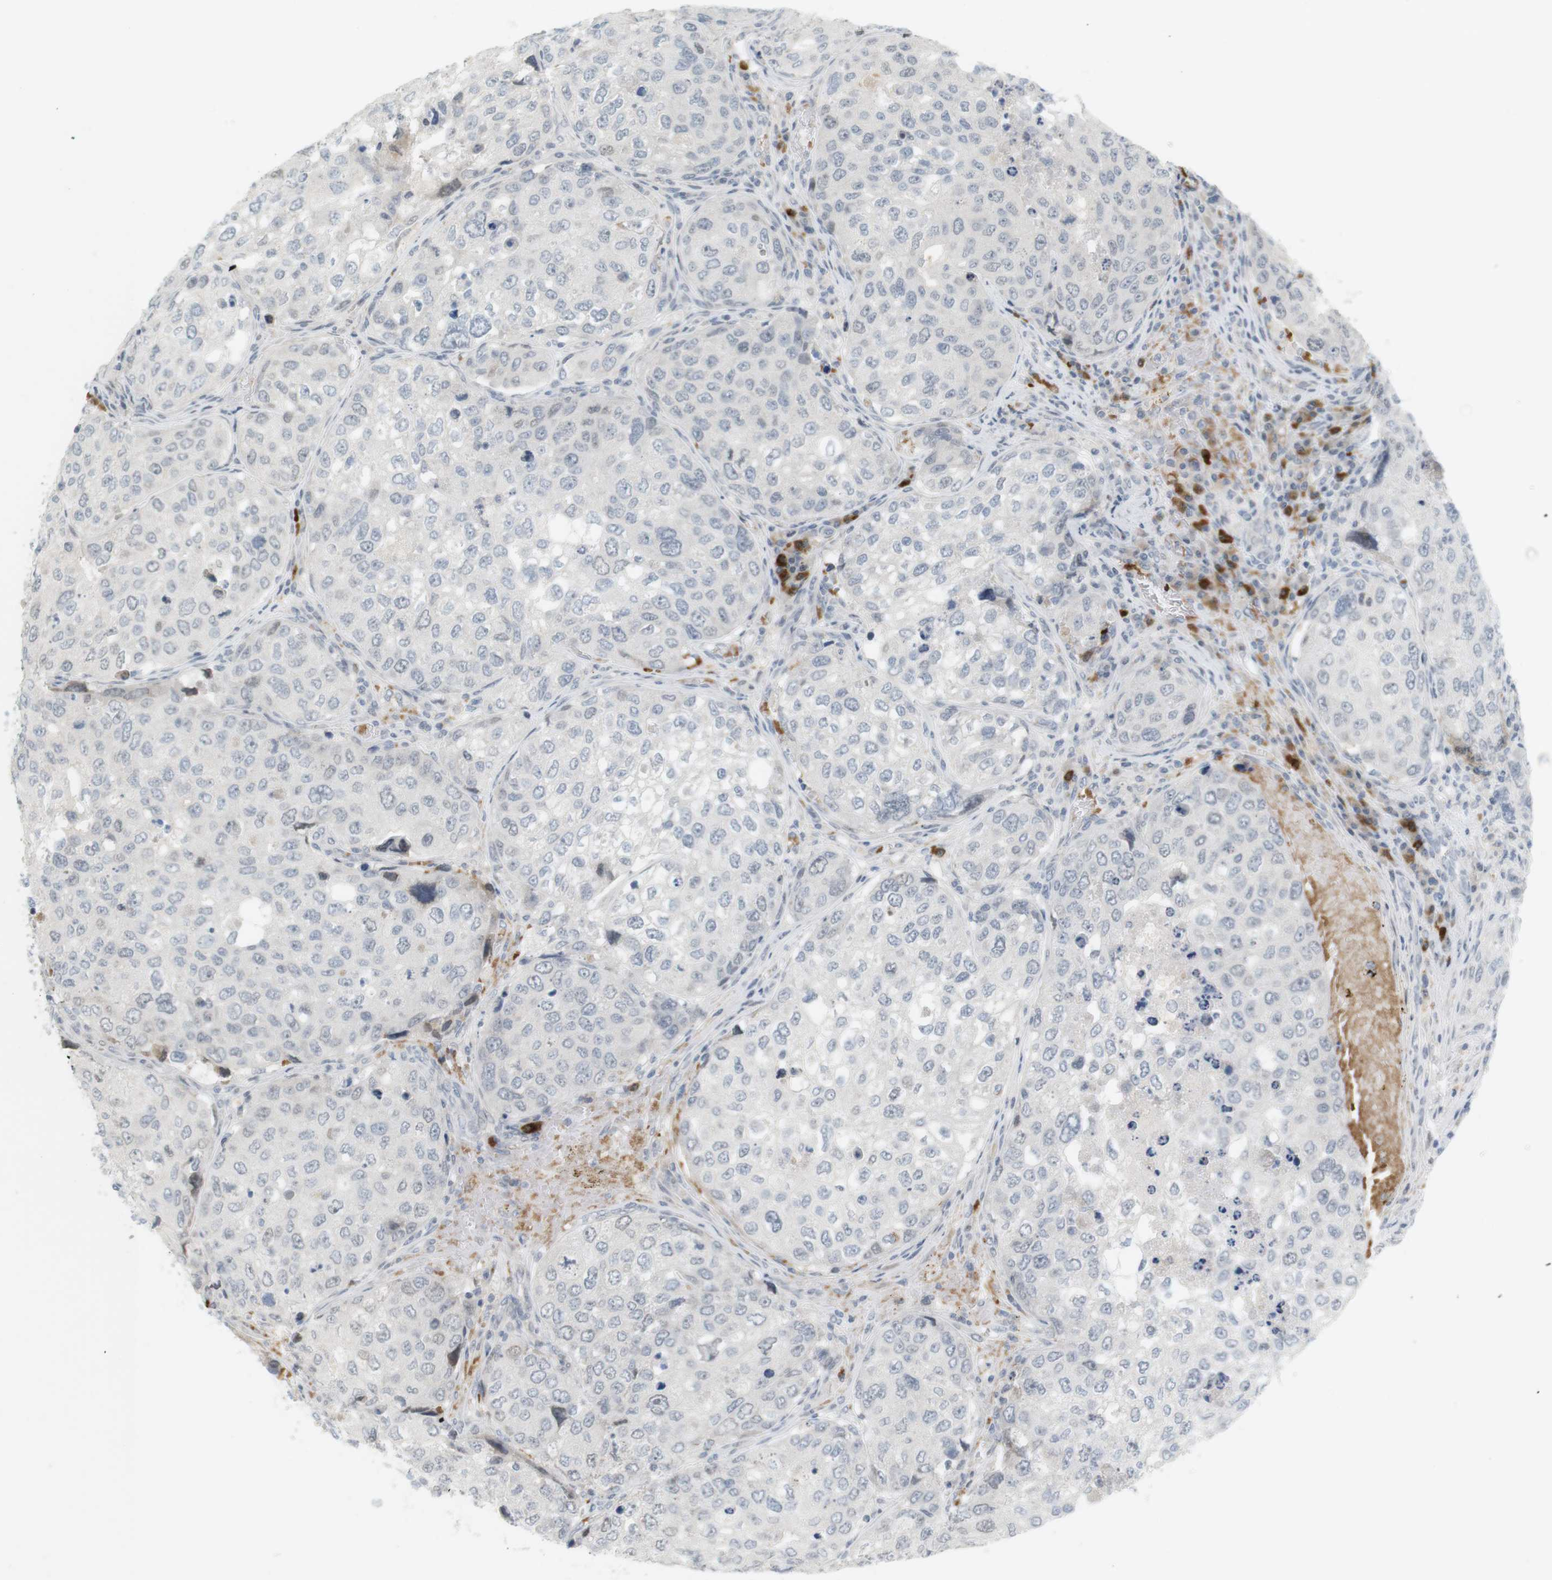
{"staining": {"intensity": "weak", "quantity": "<25%", "location": "nuclear"}, "tissue": "urothelial cancer", "cell_type": "Tumor cells", "image_type": "cancer", "snomed": [{"axis": "morphology", "description": "Urothelial carcinoma, High grade"}, {"axis": "topography", "description": "Lymph node"}, {"axis": "topography", "description": "Urinary bladder"}], "caption": "Tumor cells show no significant staining in urothelial carcinoma (high-grade).", "gene": "DMC1", "patient": {"sex": "male", "age": 51}}